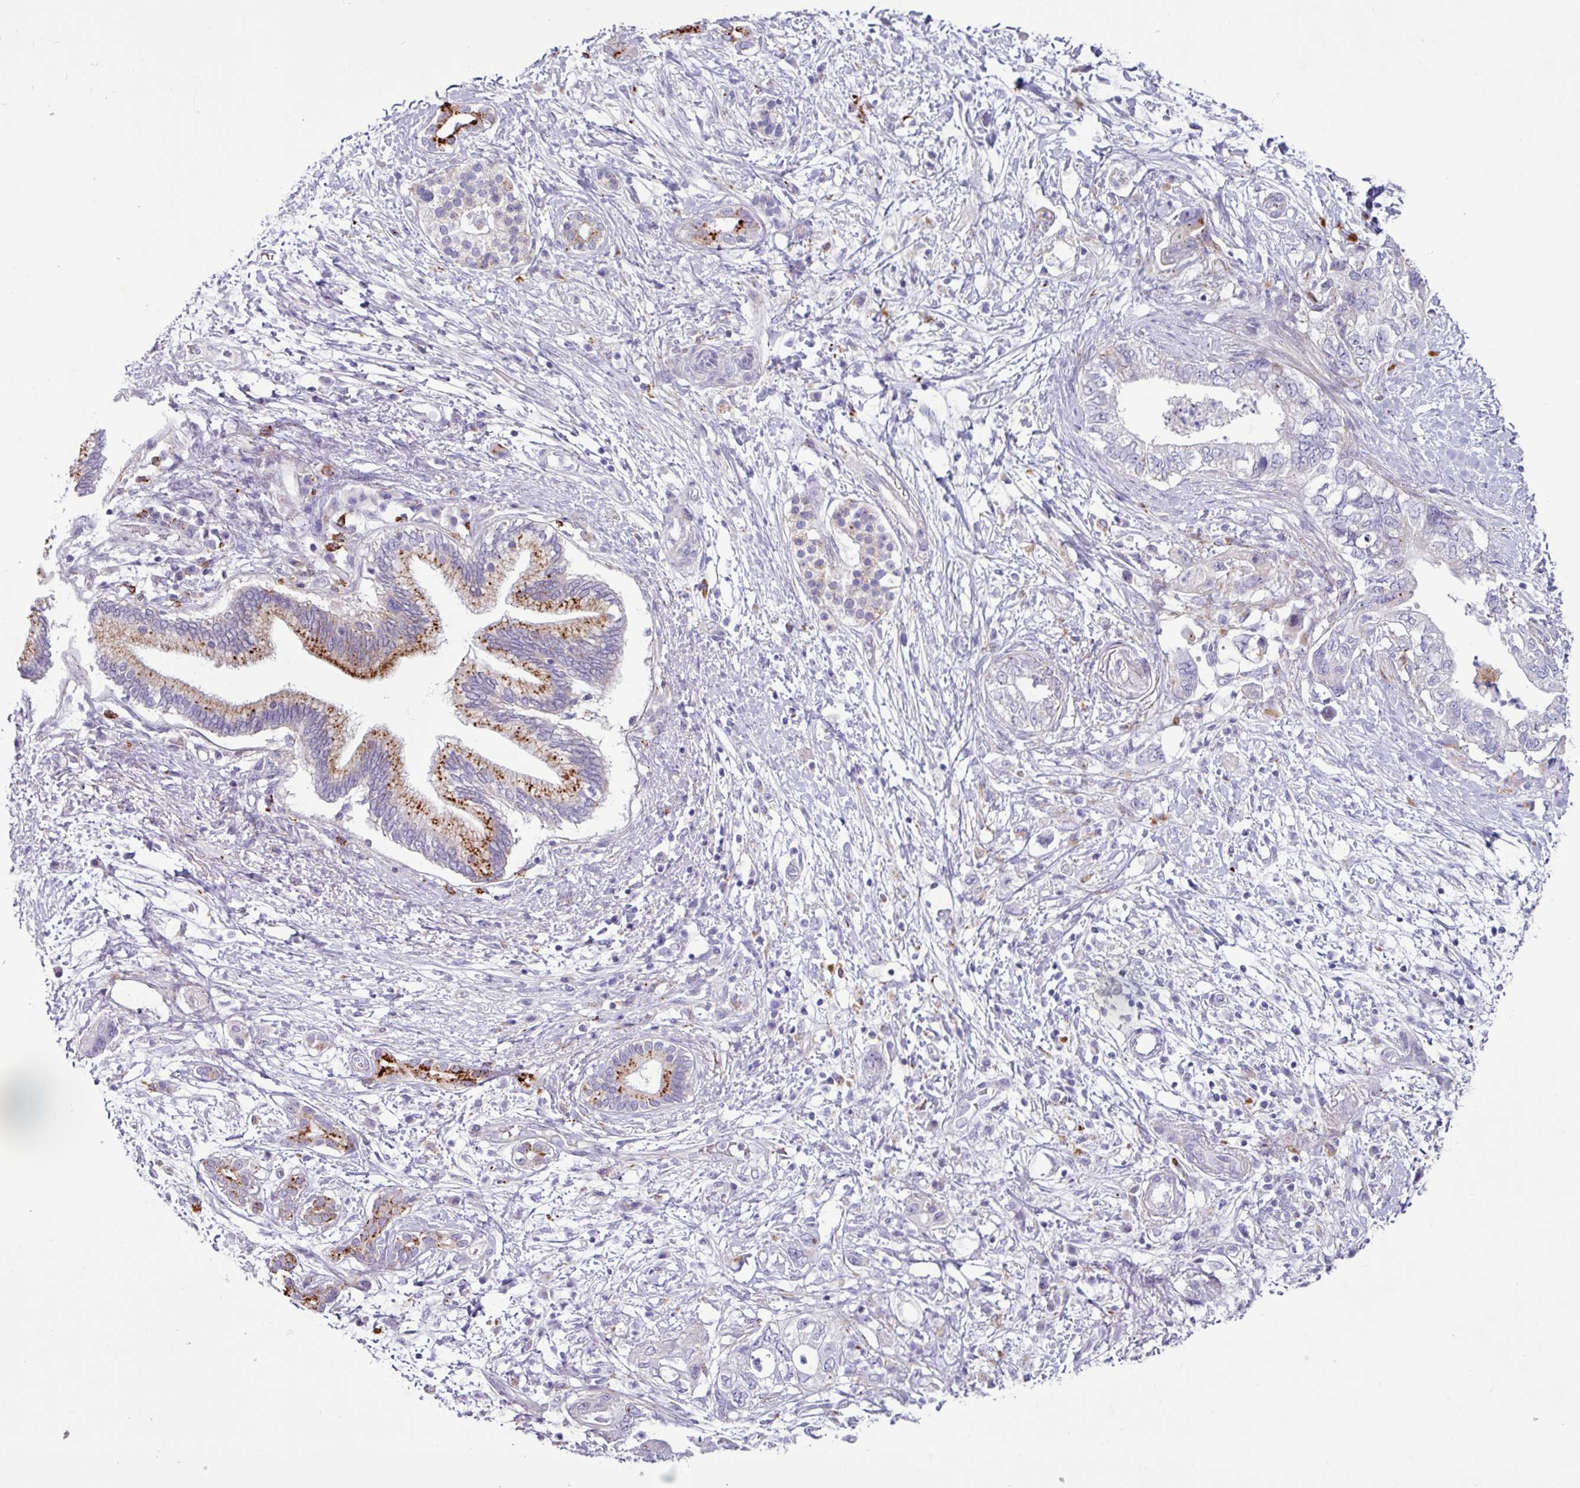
{"staining": {"intensity": "moderate", "quantity": "25%-75%", "location": "cytoplasmic/membranous"}, "tissue": "pancreatic cancer", "cell_type": "Tumor cells", "image_type": "cancer", "snomed": [{"axis": "morphology", "description": "Adenocarcinoma, NOS"}, {"axis": "topography", "description": "Pancreas"}], "caption": "Human pancreatic adenocarcinoma stained for a protein (brown) reveals moderate cytoplasmic/membranous positive positivity in about 25%-75% of tumor cells.", "gene": "AMIGO2", "patient": {"sex": "female", "age": 73}}